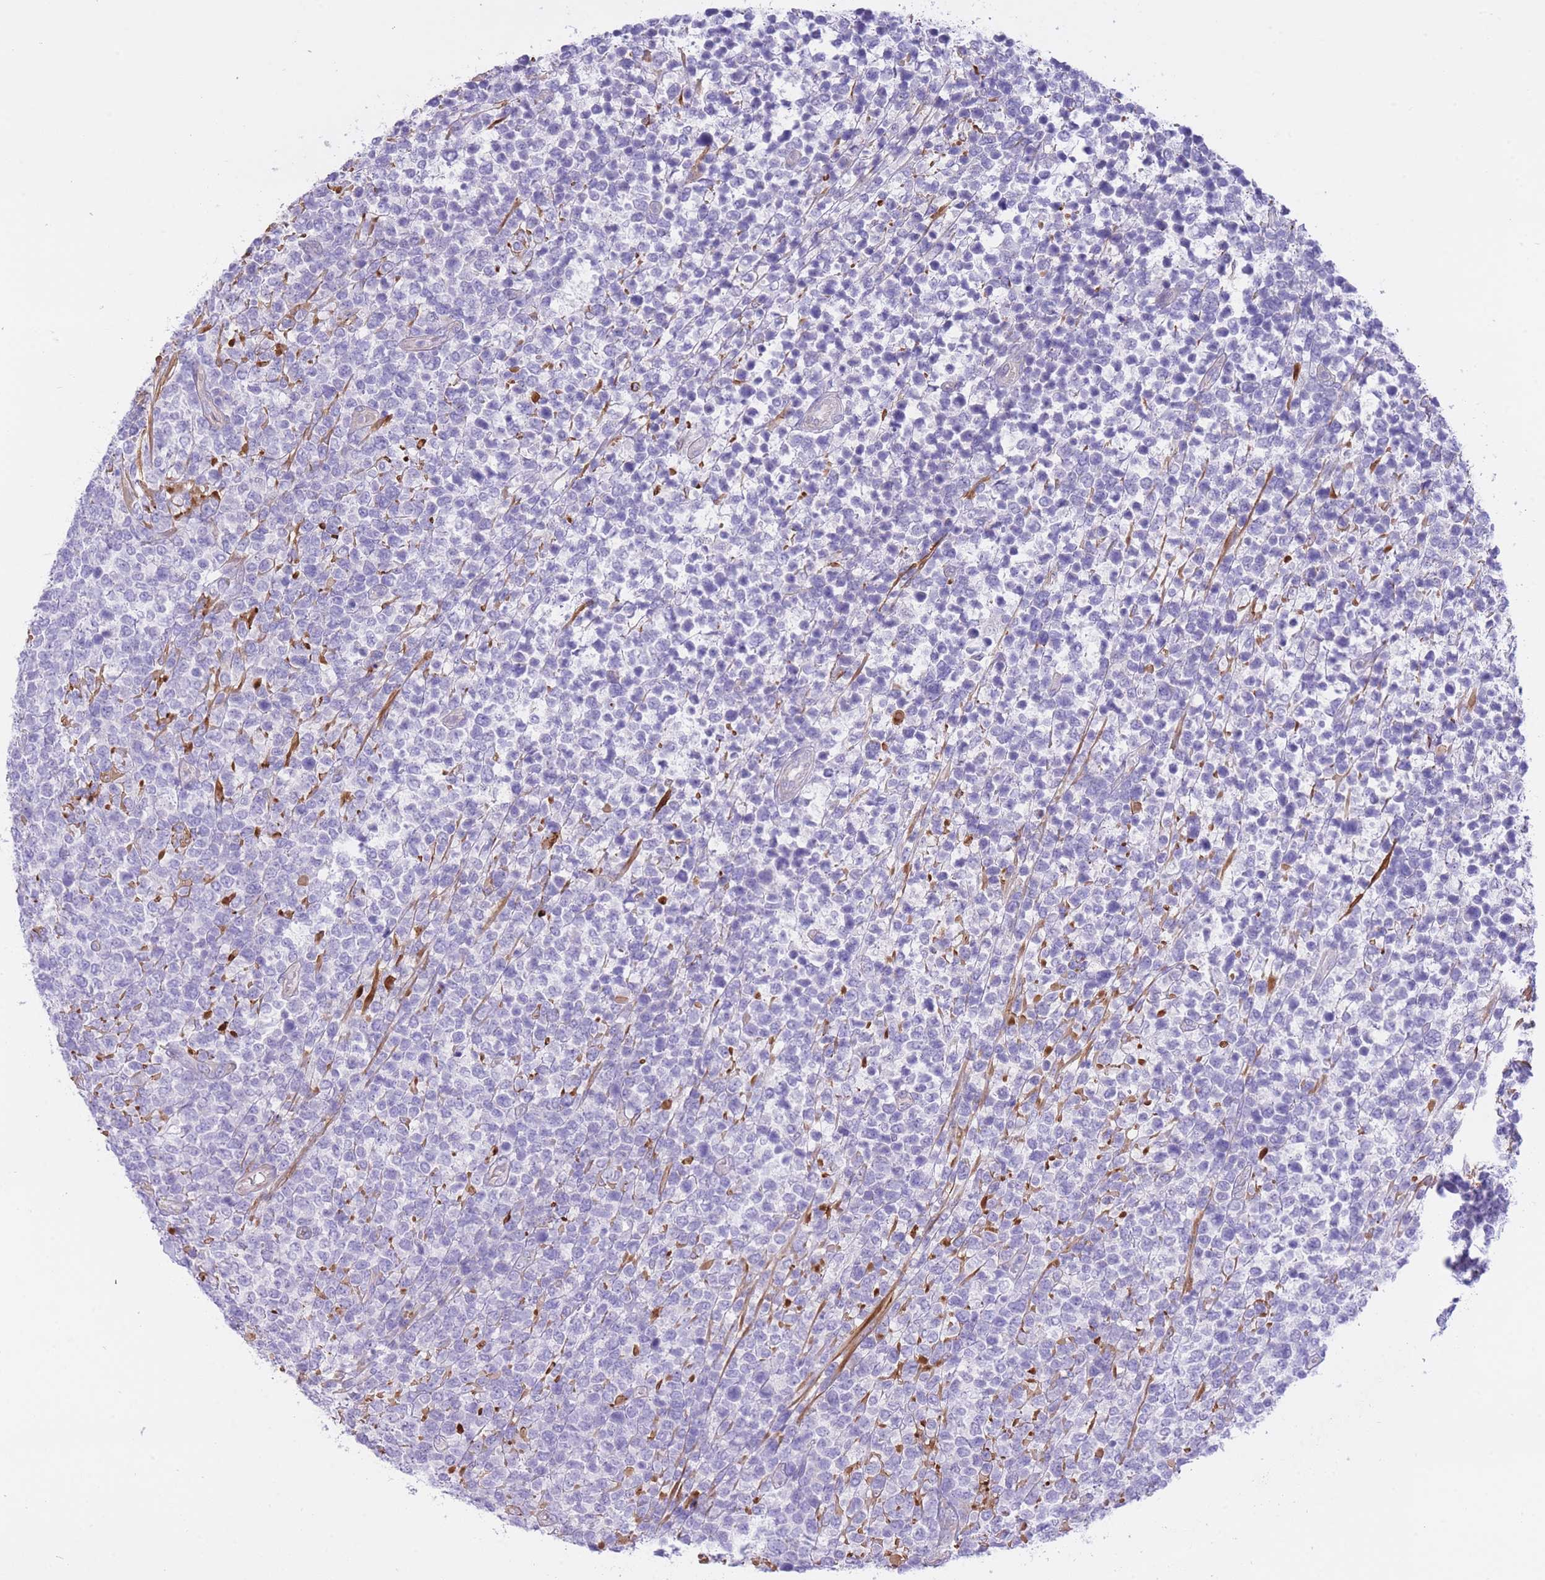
{"staining": {"intensity": "negative", "quantity": "none", "location": "none"}, "tissue": "lymphoma", "cell_type": "Tumor cells", "image_type": "cancer", "snomed": [{"axis": "morphology", "description": "Malignant lymphoma, non-Hodgkin's type, High grade"}, {"axis": "topography", "description": "Soft tissue"}], "caption": "There is no significant expression in tumor cells of lymphoma.", "gene": "PGM1", "patient": {"sex": "female", "age": 56}}